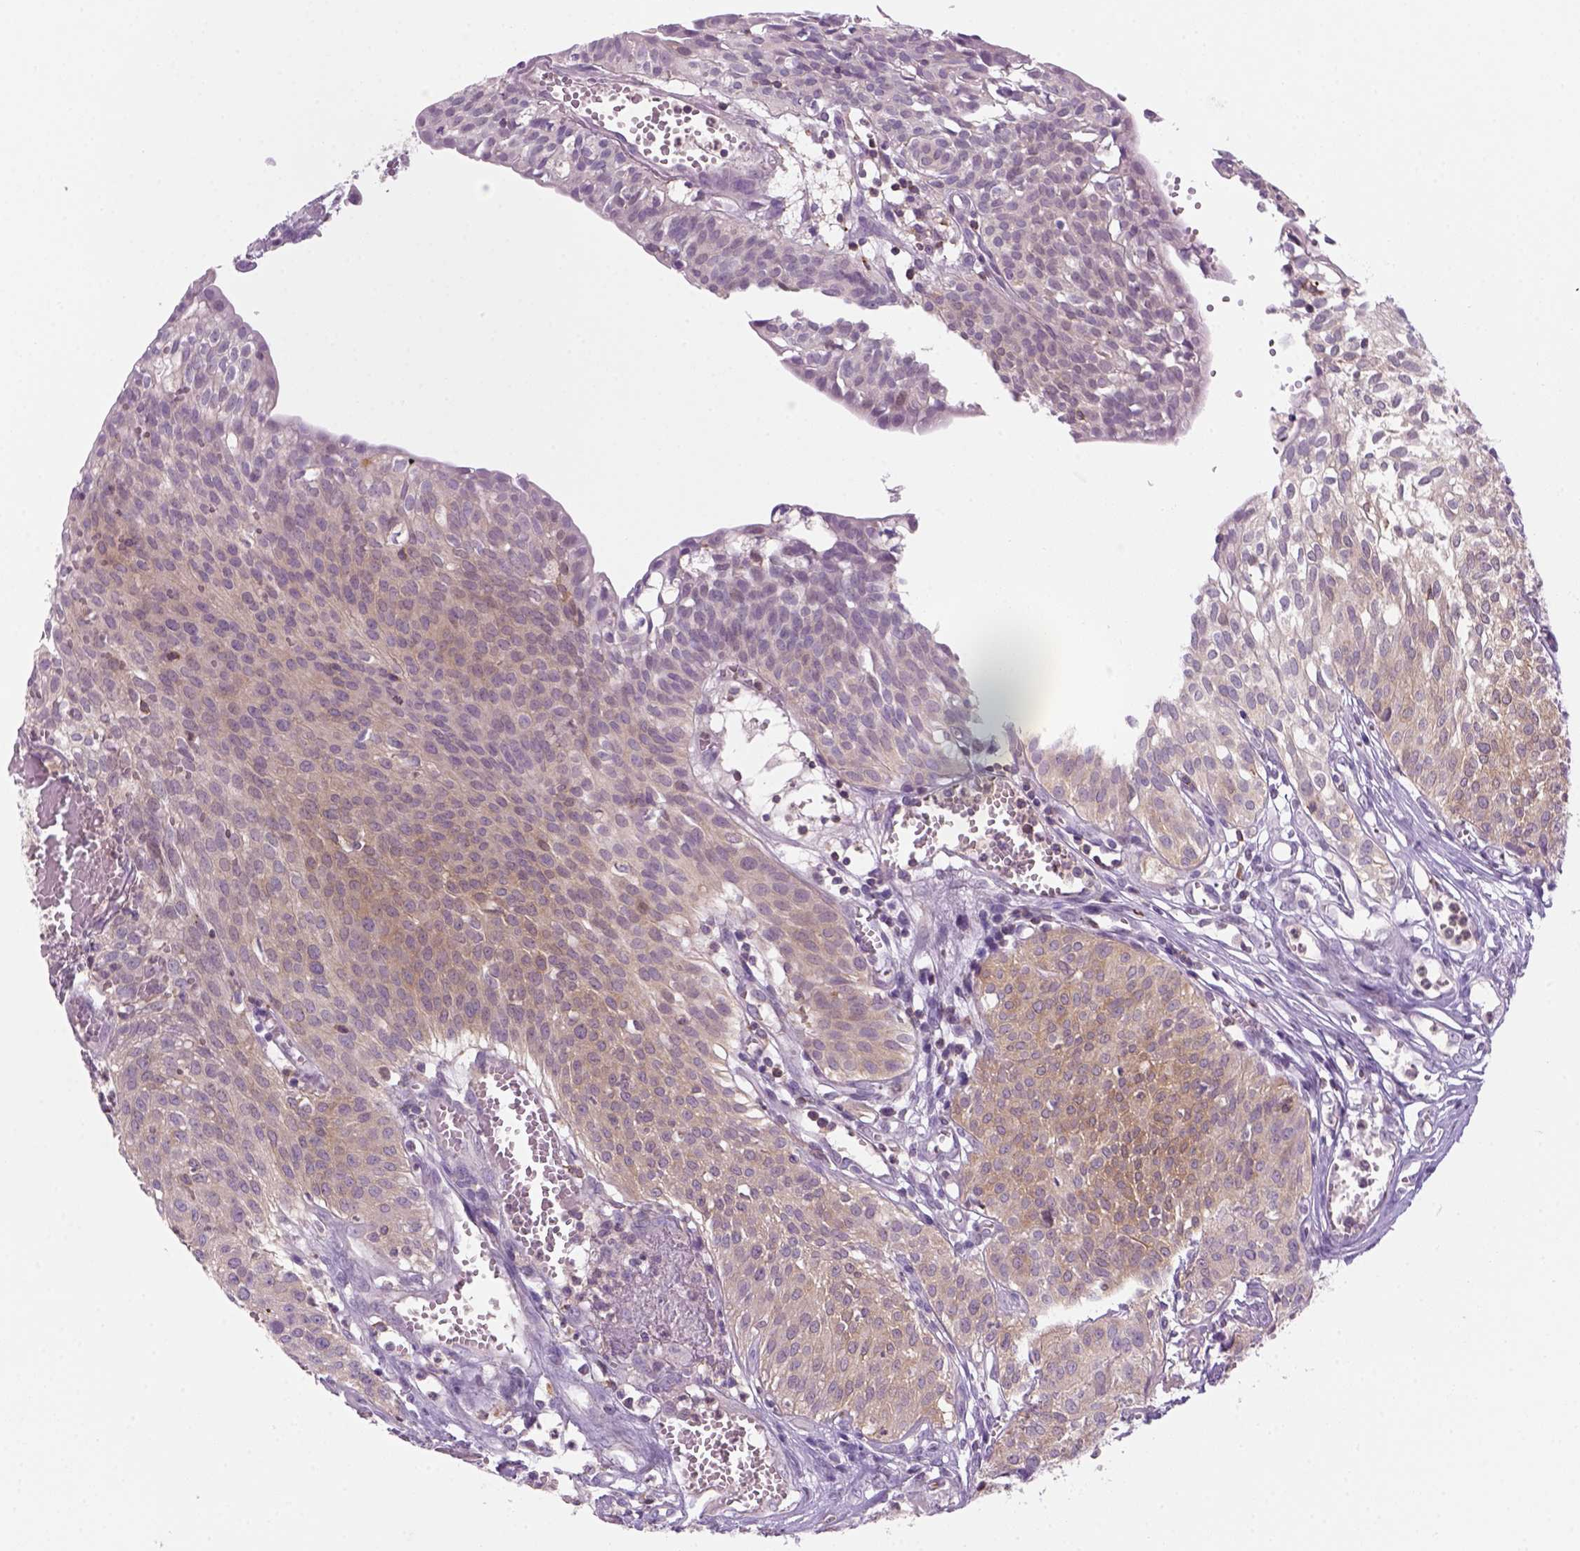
{"staining": {"intensity": "weak", "quantity": ">75%", "location": "cytoplasmic/membranous"}, "tissue": "urothelial cancer", "cell_type": "Tumor cells", "image_type": "cancer", "snomed": [{"axis": "morphology", "description": "Urothelial carcinoma, High grade"}, {"axis": "topography", "description": "Urinary bladder"}], "caption": "A histopathology image of human urothelial cancer stained for a protein displays weak cytoplasmic/membranous brown staining in tumor cells.", "gene": "GOT1", "patient": {"sex": "male", "age": 57}}